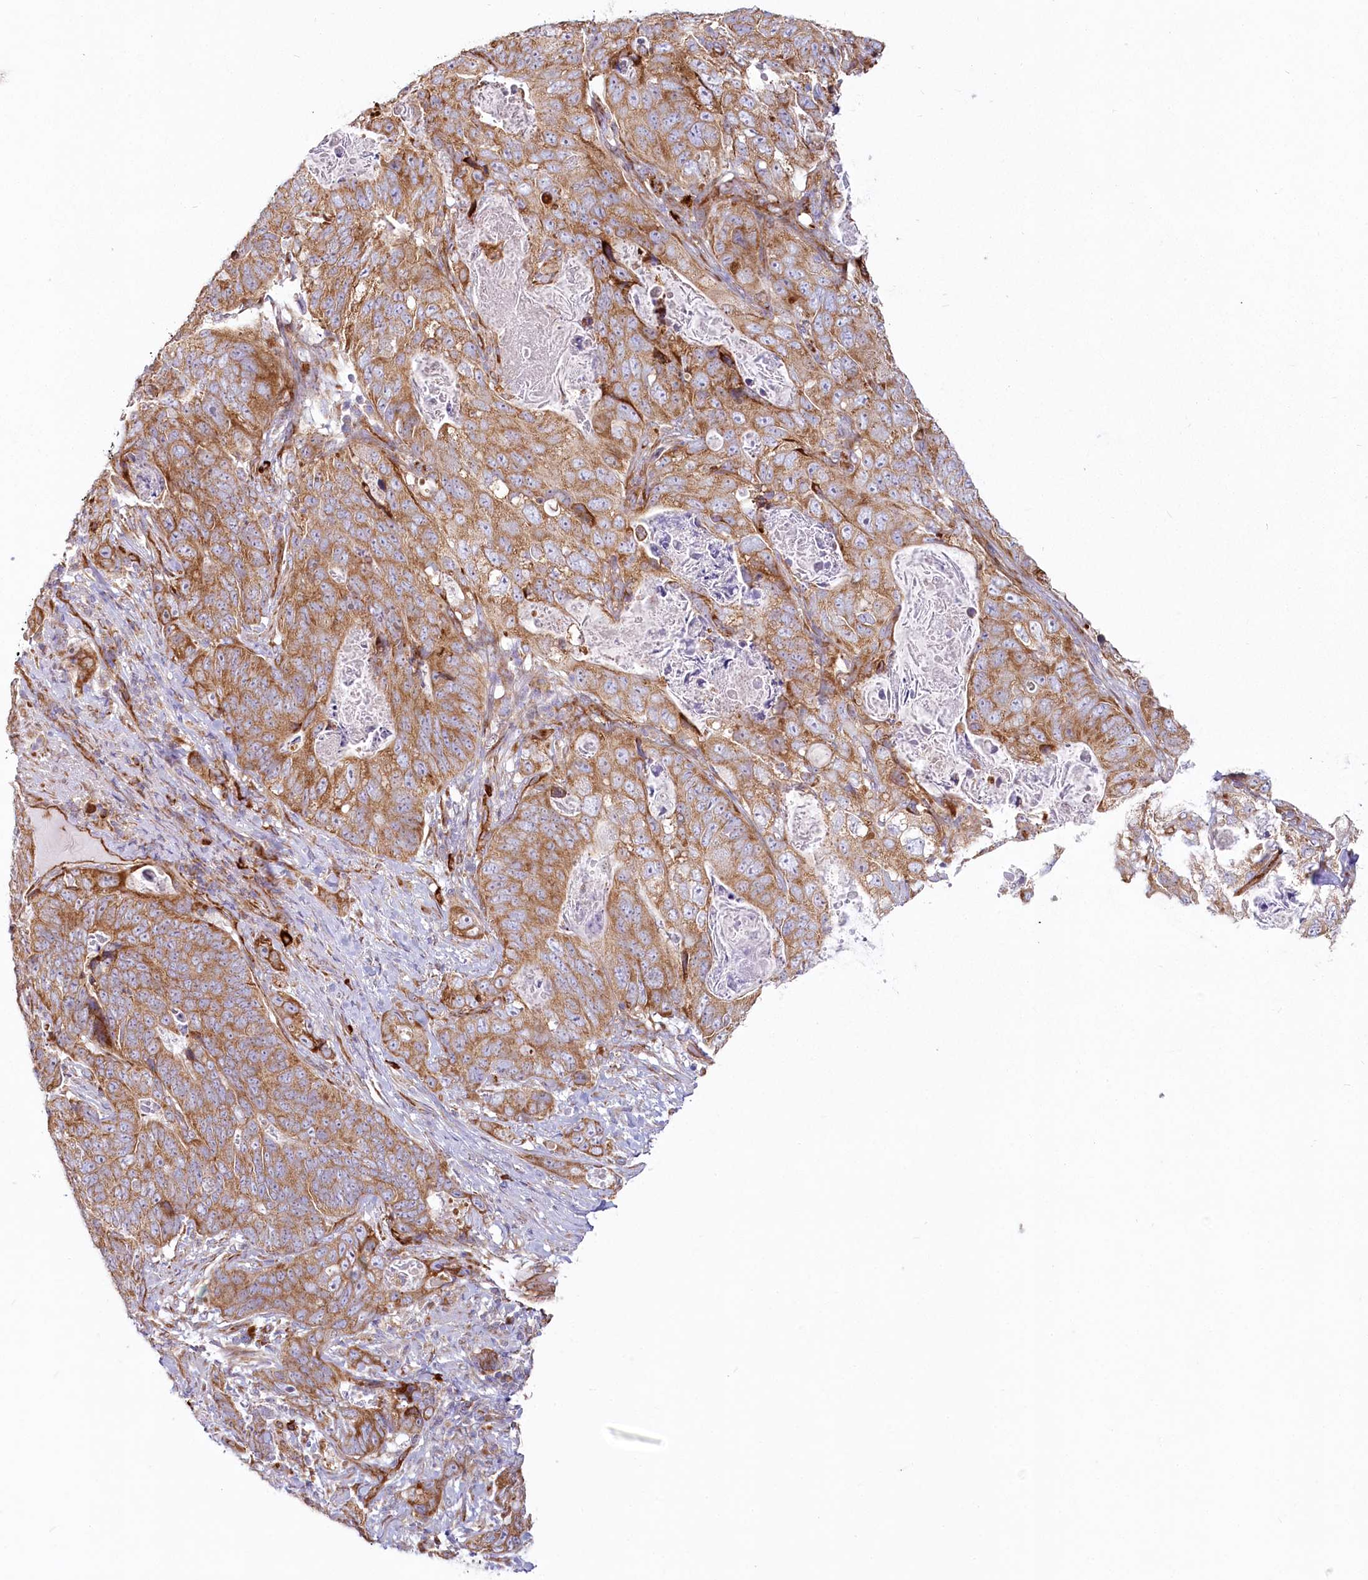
{"staining": {"intensity": "moderate", "quantity": ">75%", "location": "cytoplasmic/membranous"}, "tissue": "stomach cancer", "cell_type": "Tumor cells", "image_type": "cancer", "snomed": [{"axis": "morphology", "description": "Normal tissue, NOS"}, {"axis": "morphology", "description": "Adenocarcinoma, NOS"}, {"axis": "topography", "description": "Stomach"}], "caption": "Moderate cytoplasmic/membranous protein expression is seen in about >75% of tumor cells in adenocarcinoma (stomach).", "gene": "HARS2", "patient": {"sex": "female", "age": 89}}